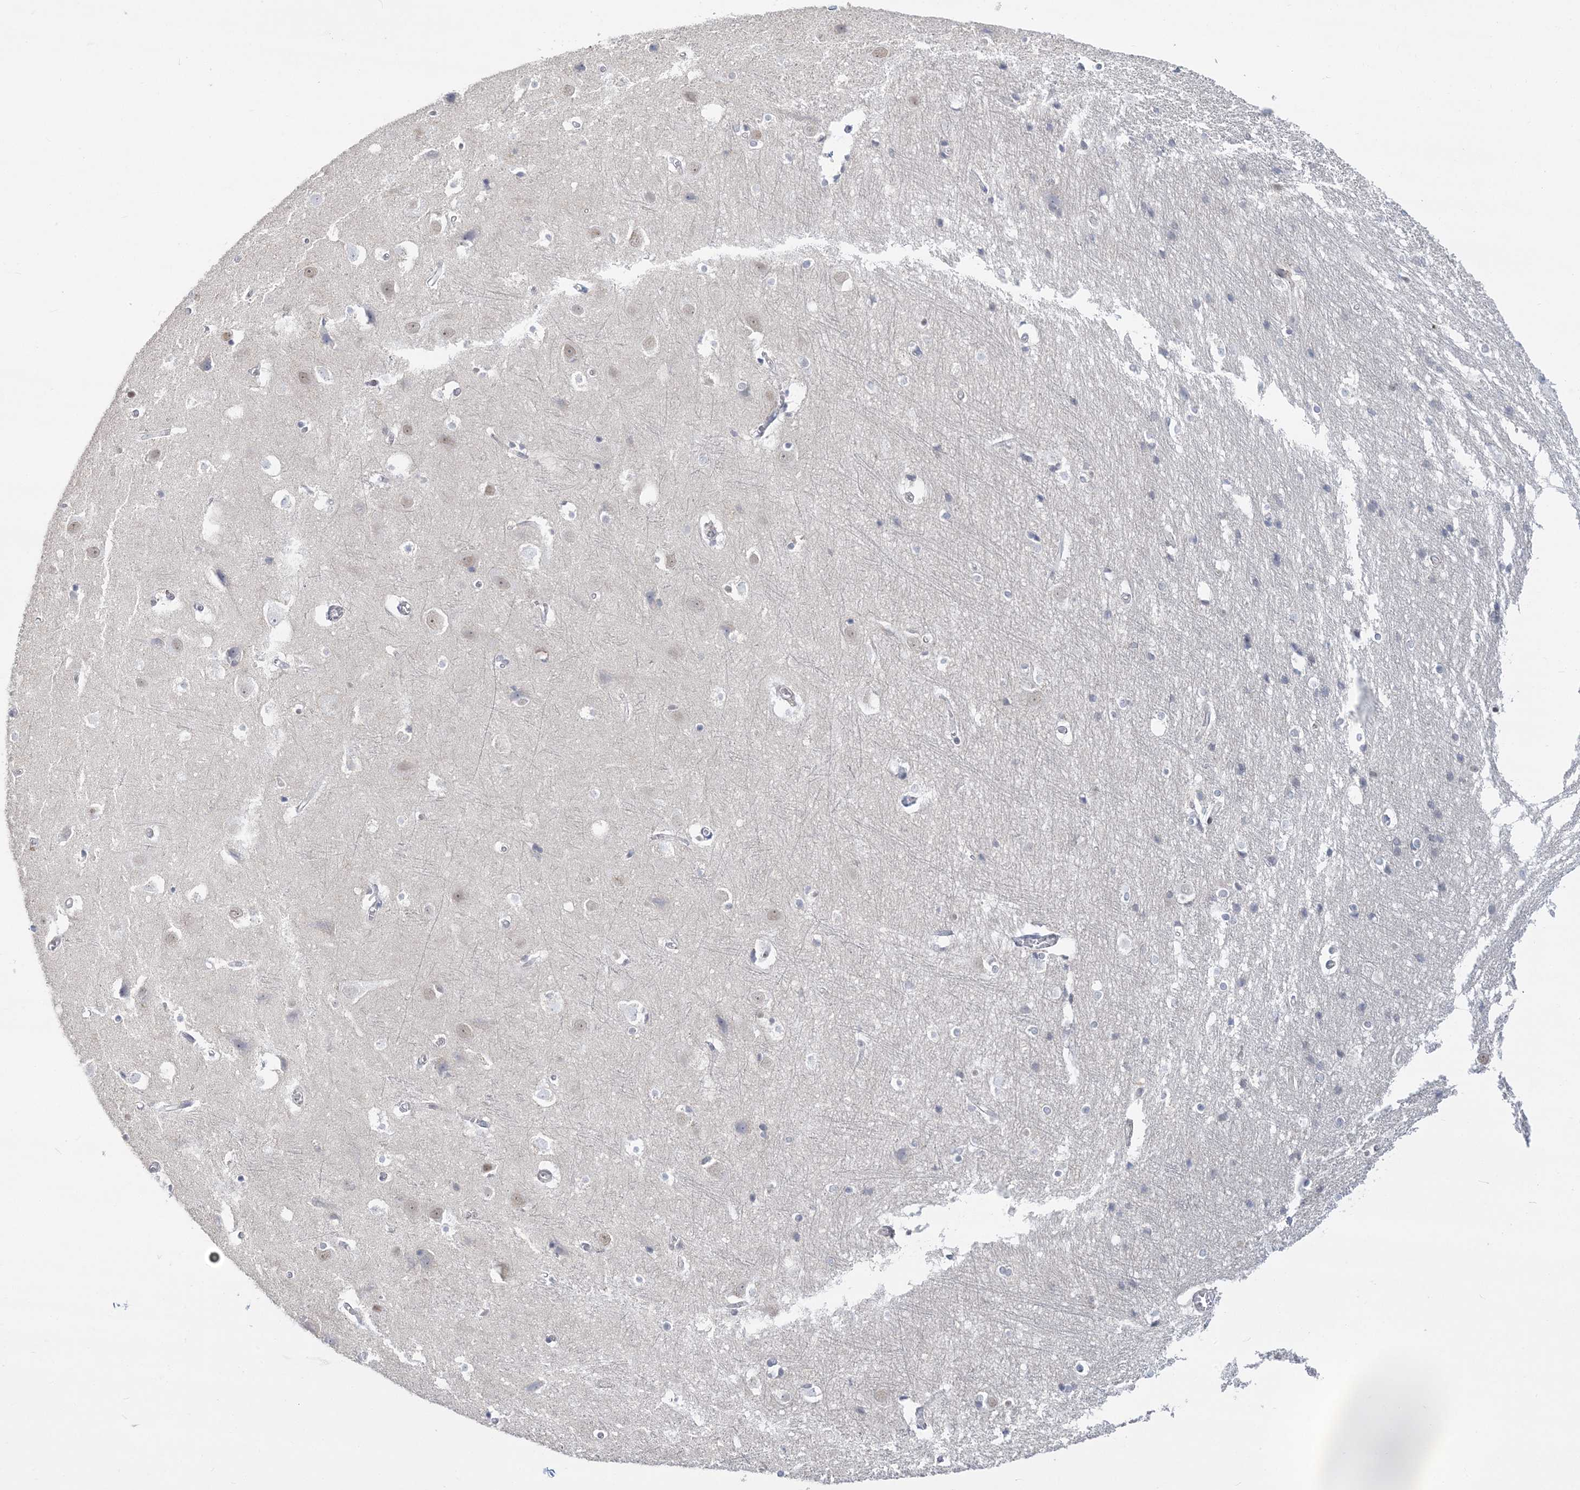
{"staining": {"intensity": "negative", "quantity": "none", "location": "none"}, "tissue": "cerebral cortex", "cell_type": "Endothelial cells", "image_type": "normal", "snomed": [{"axis": "morphology", "description": "Normal tissue, NOS"}, {"axis": "topography", "description": "Cerebral cortex"}], "caption": "IHC photomicrograph of benign cerebral cortex: cerebral cortex stained with DAB (3,3'-diaminobenzidine) reveals no significant protein staining in endothelial cells.", "gene": "ANKS1A", "patient": {"sex": "male", "age": 54}}